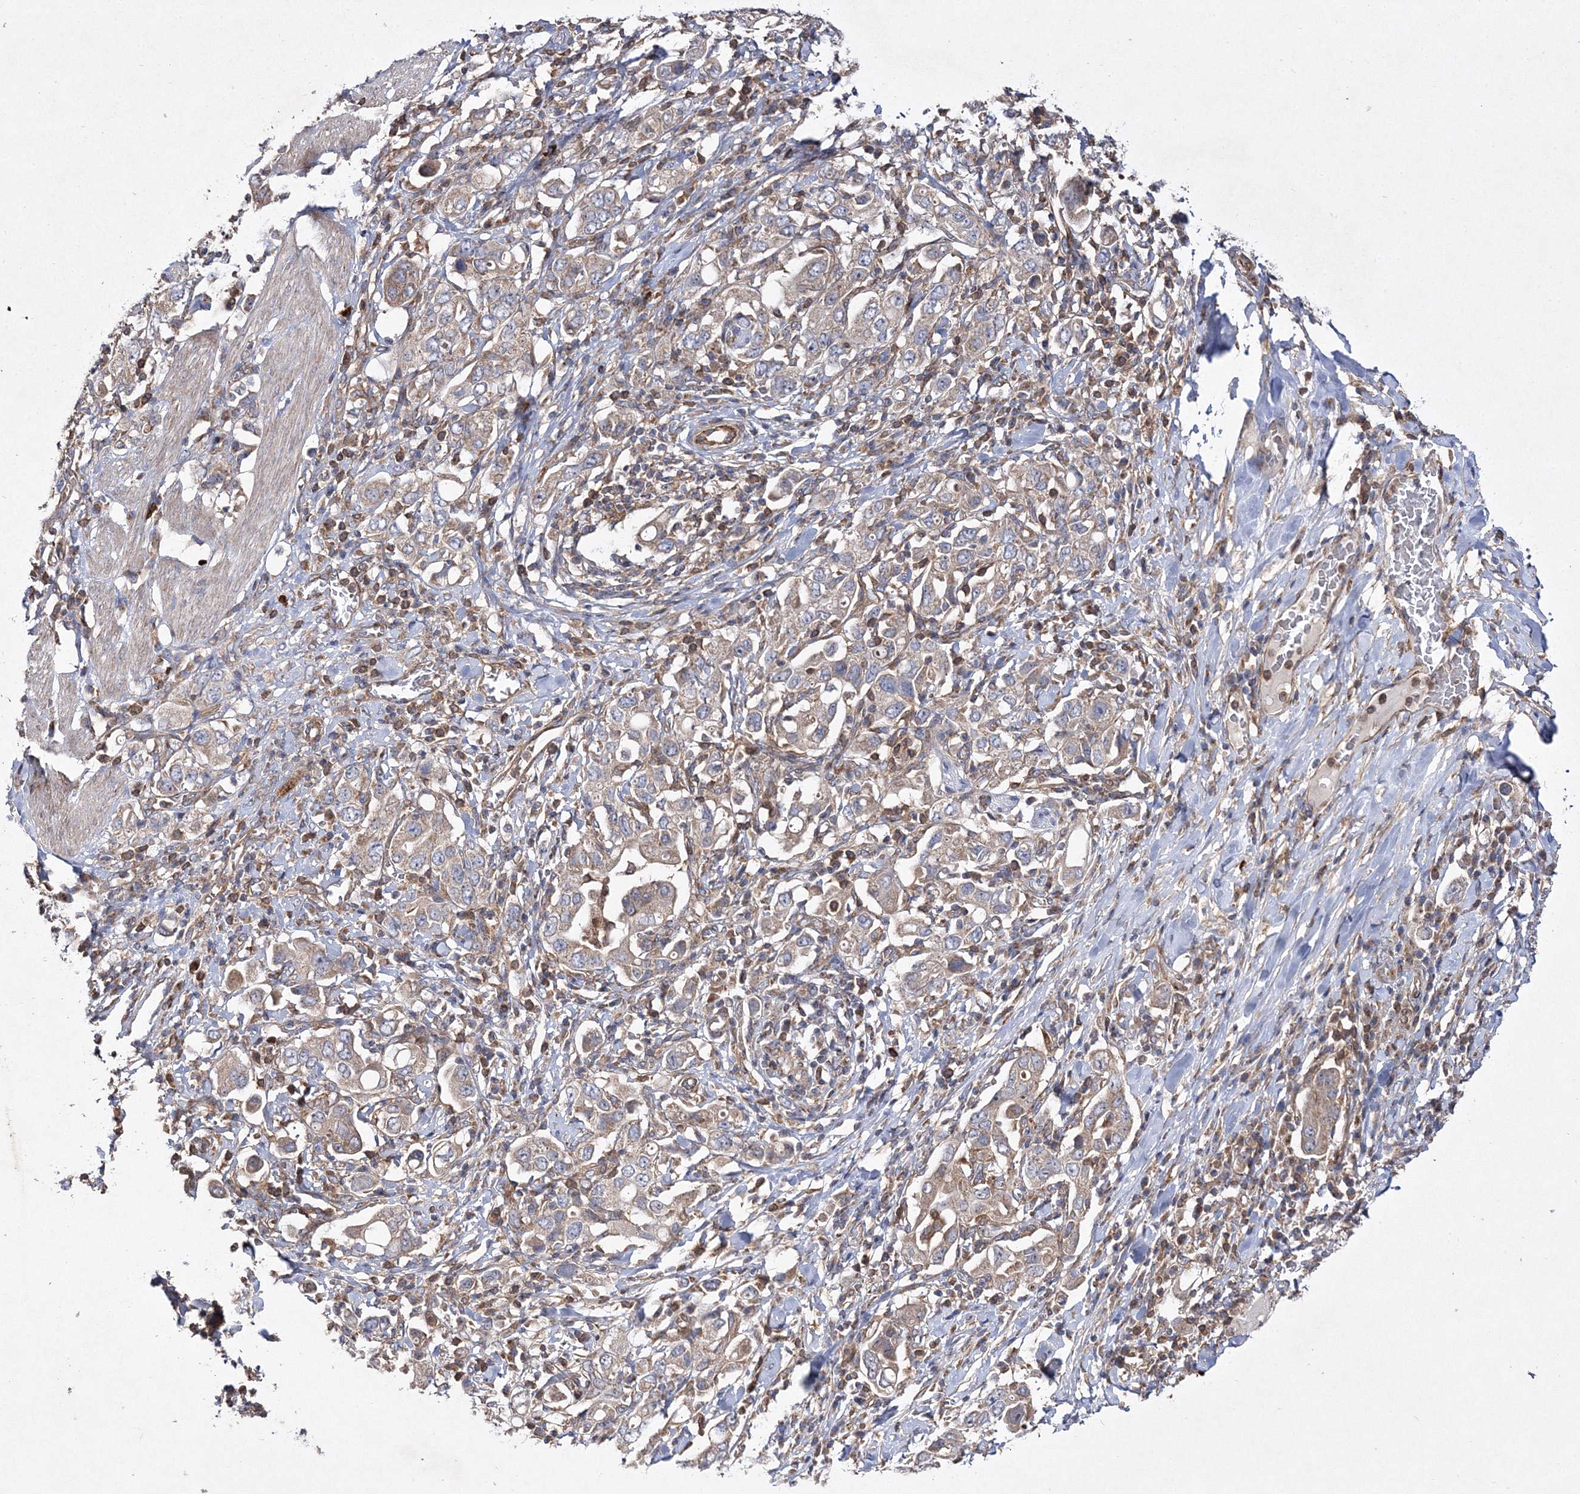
{"staining": {"intensity": "weak", "quantity": "<25%", "location": "cytoplasmic/membranous"}, "tissue": "stomach cancer", "cell_type": "Tumor cells", "image_type": "cancer", "snomed": [{"axis": "morphology", "description": "Adenocarcinoma, NOS"}, {"axis": "topography", "description": "Stomach, upper"}], "caption": "There is no significant expression in tumor cells of stomach adenocarcinoma.", "gene": "DNAJC13", "patient": {"sex": "male", "age": 62}}